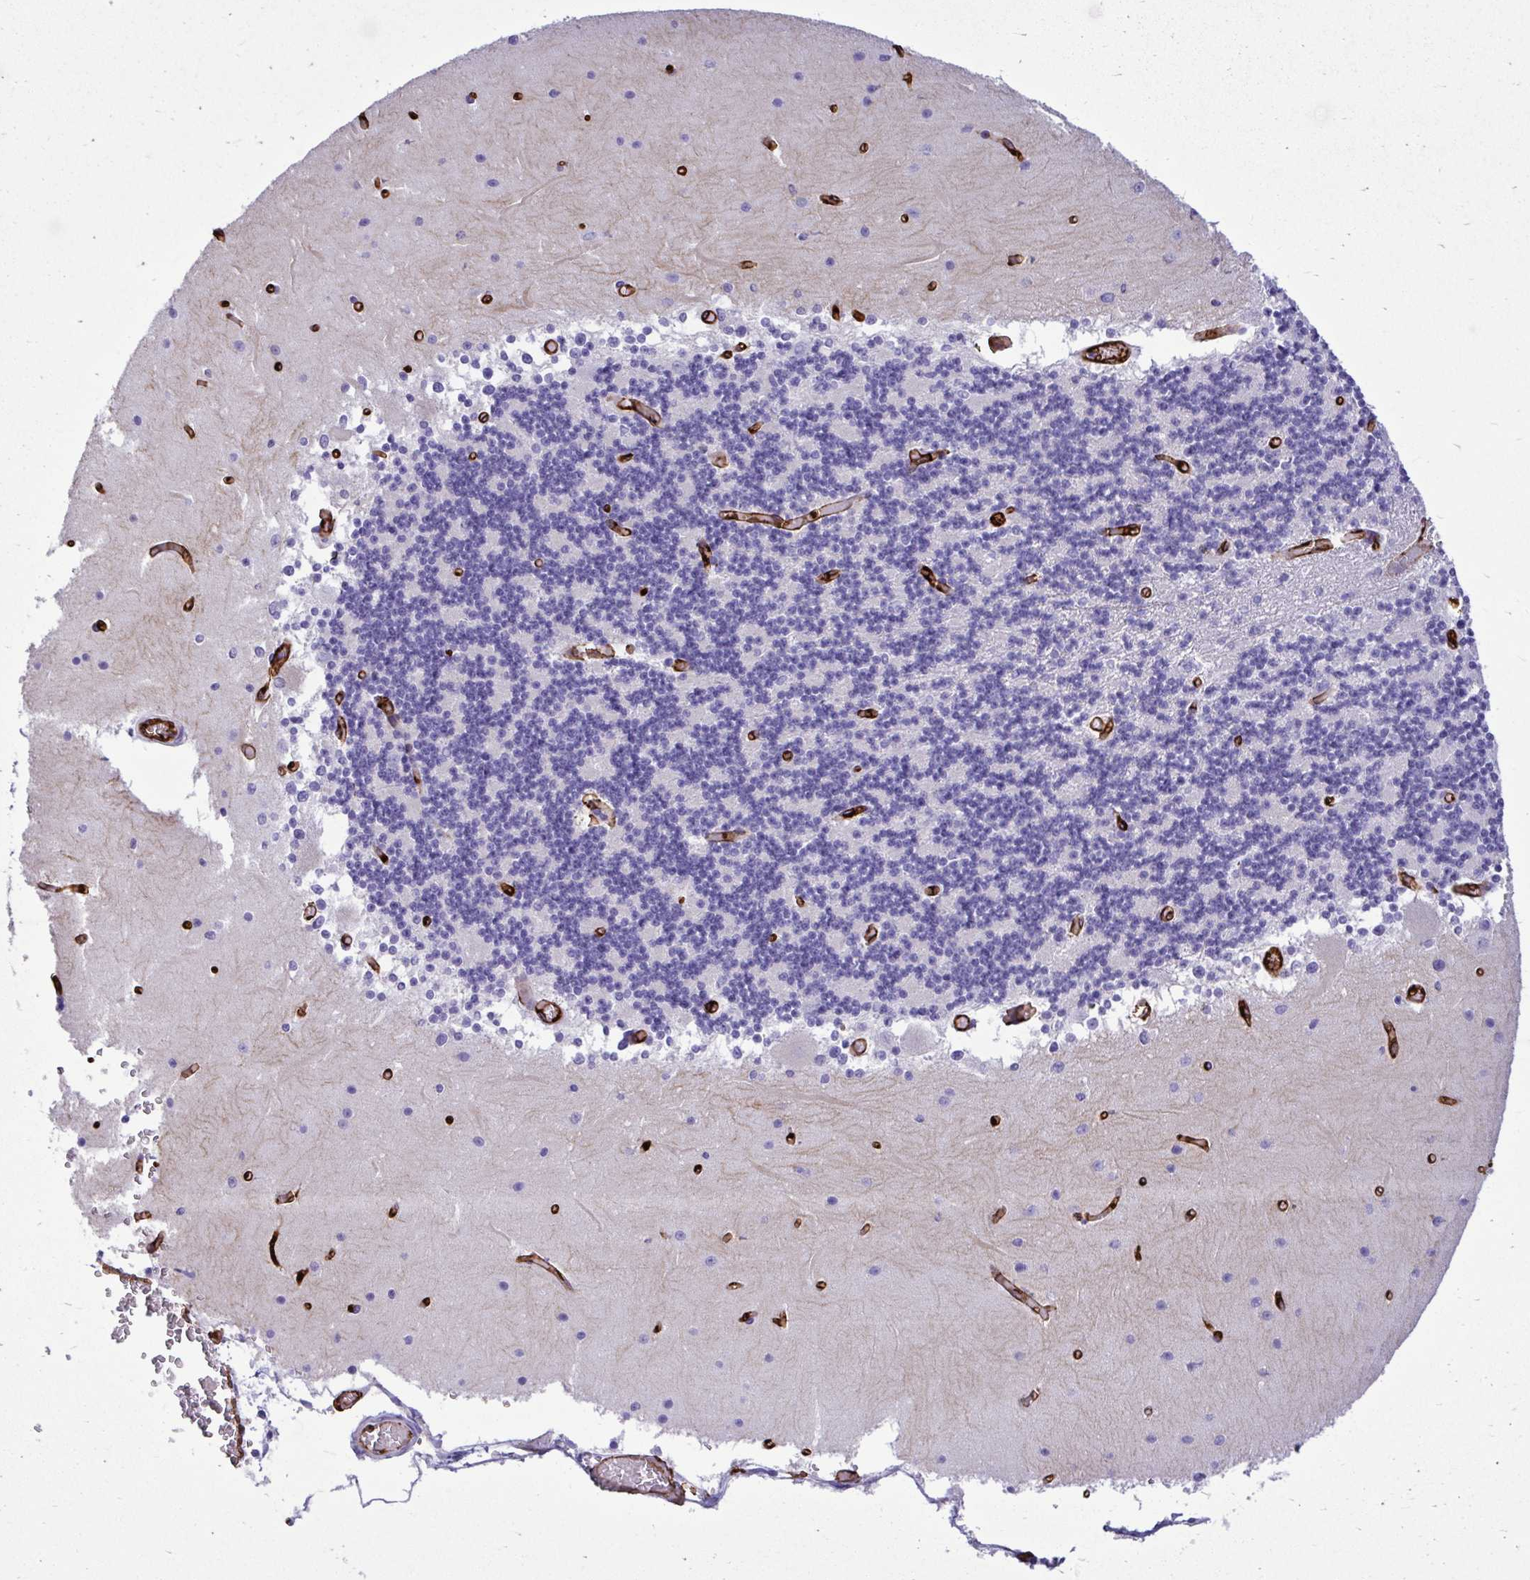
{"staining": {"intensity": "negative", "quantity": "none", "location": "none"}, "tissue": "cerebellum", "cell_type": "Cells in granular layer", "image_type": "normal", "snomed": [{"axis": "morphology", "description": "Normal tissue, NOS"}, {"axis": "topography", "description": "Cerebellum"}], "caption": "DAB immunohistochemical staining of unremarkable human cerebellum demonstrates no significant staining in cells in granular layer. (IHC, brightfield microscopy, high magnification).", "gene": "ABCG2", "patient": {"sex": "female", "age": 28}}